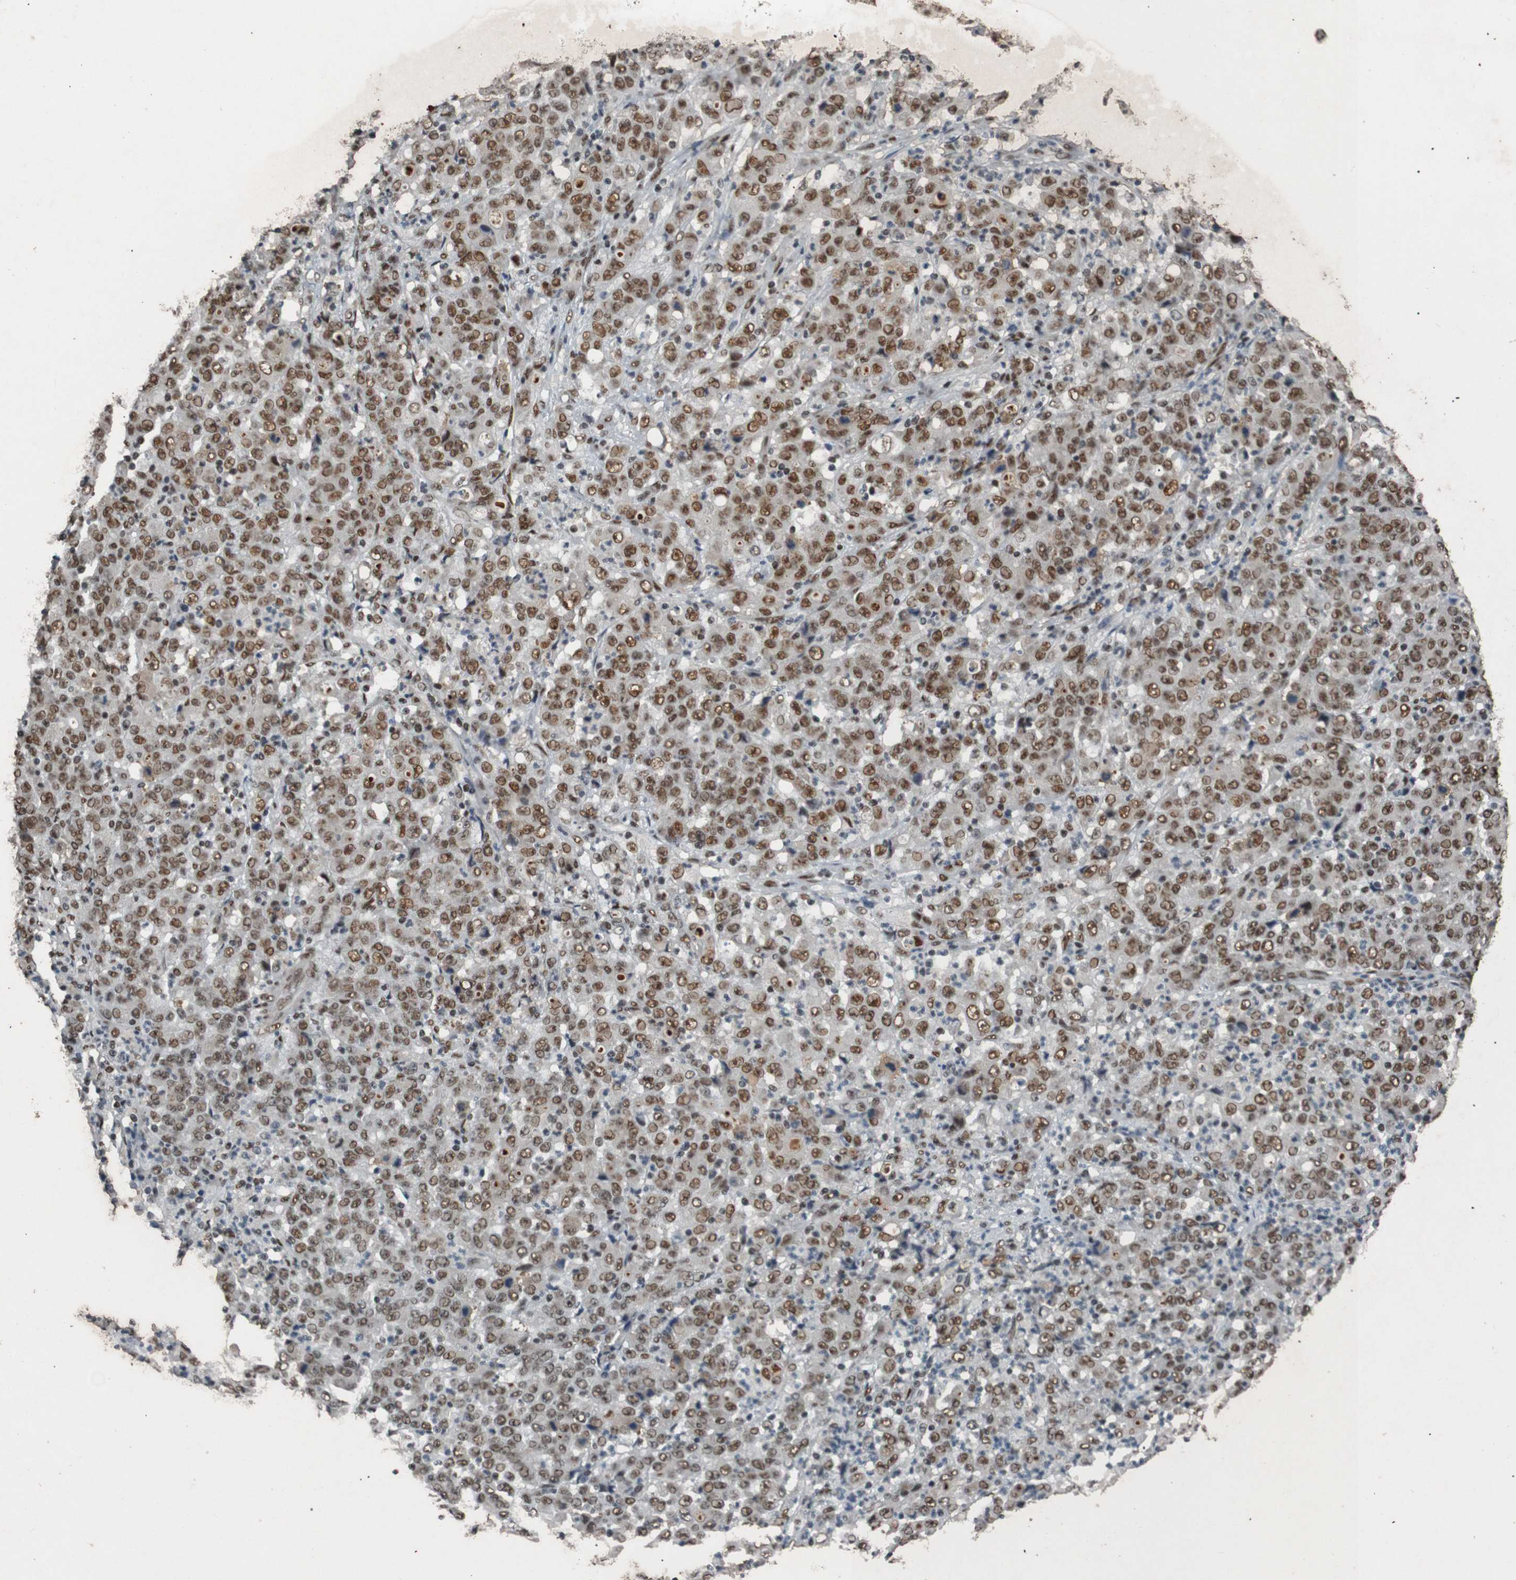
{"staining": {"intensity": "moderate", "quantity": ">75%", "location": "nuclear"}, "tissue": "stomach cancer", "cell_type": "Tumor cells", "image_type": "cancer", "snomed": [{"axis": "morphology", "description": "Adenocarcinoma, NOS"}, {"axis": "topography", "description": "Stomach, lower"}], "caption": "This image reveals immunohistochemistry (IHC) staining of stomach cancer (adenocarcinoma), with medium moderate nuclear staining in approximately >75% of tumor cells.", "gene": "HEXIM1", "patient": {"sex": "female", "age": 71}}